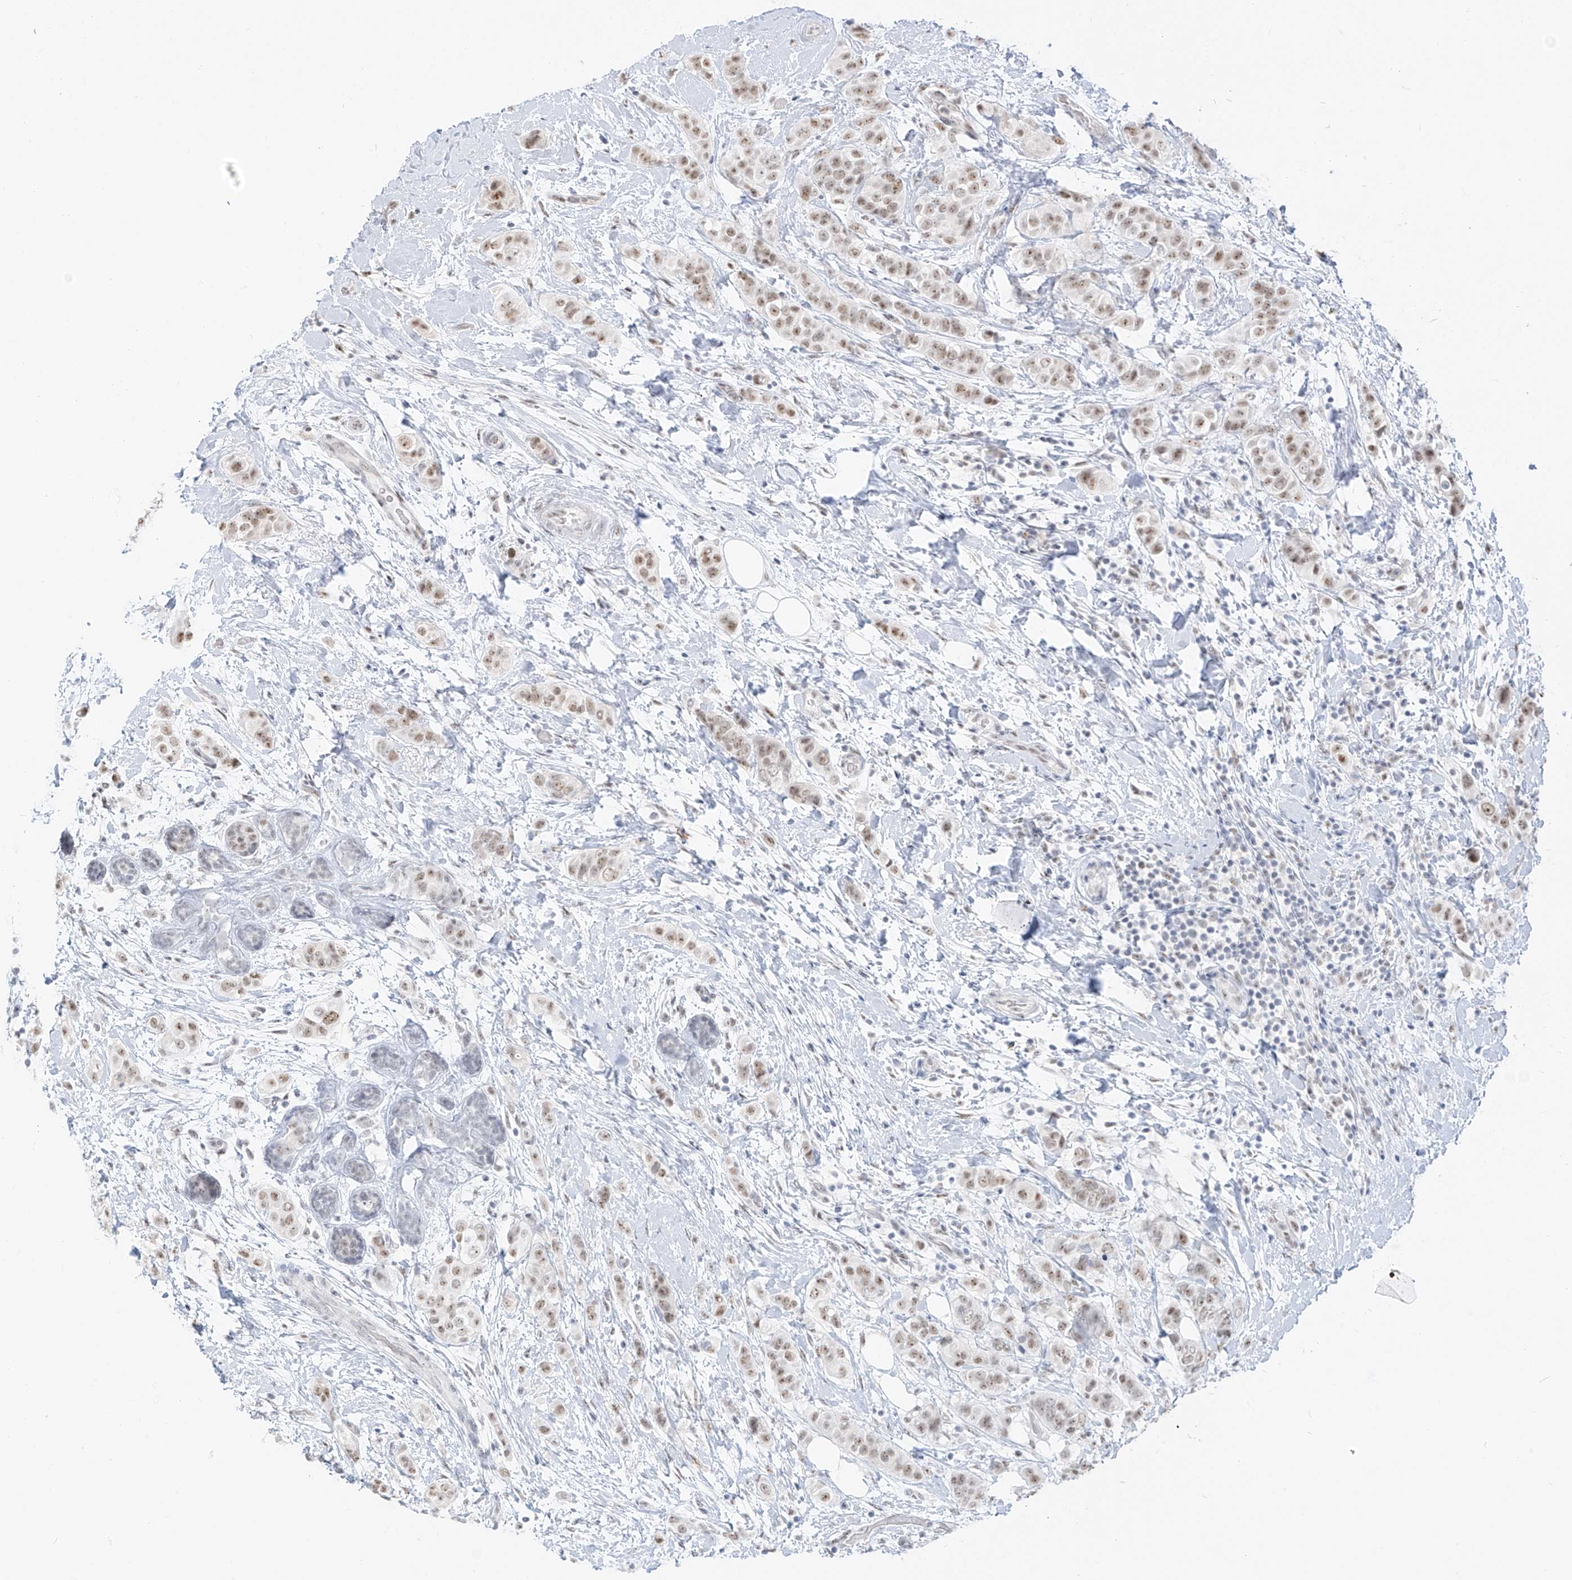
{"staining": {"intensity": "moderate", "quantity": "25%-75%", "location": "nuclear"}, "tissue": "breast cancer", "cell_type": "Tumor cells", "image_type": "cancer", "snomed": [{"axis": "morphology", "description": "Lobular carcinoma"}, {"axis": "topography", "description": "Breast"}], "caption": "The immunohistochemical stain highlights moderate nuclear positivity in tumor cells of lobular carcinoma (breast) tissue. (DAB IHC with brightfield microscopy, high magnification).", "gene": "PGC", "patient": {"sex": "female", "age": 51}}